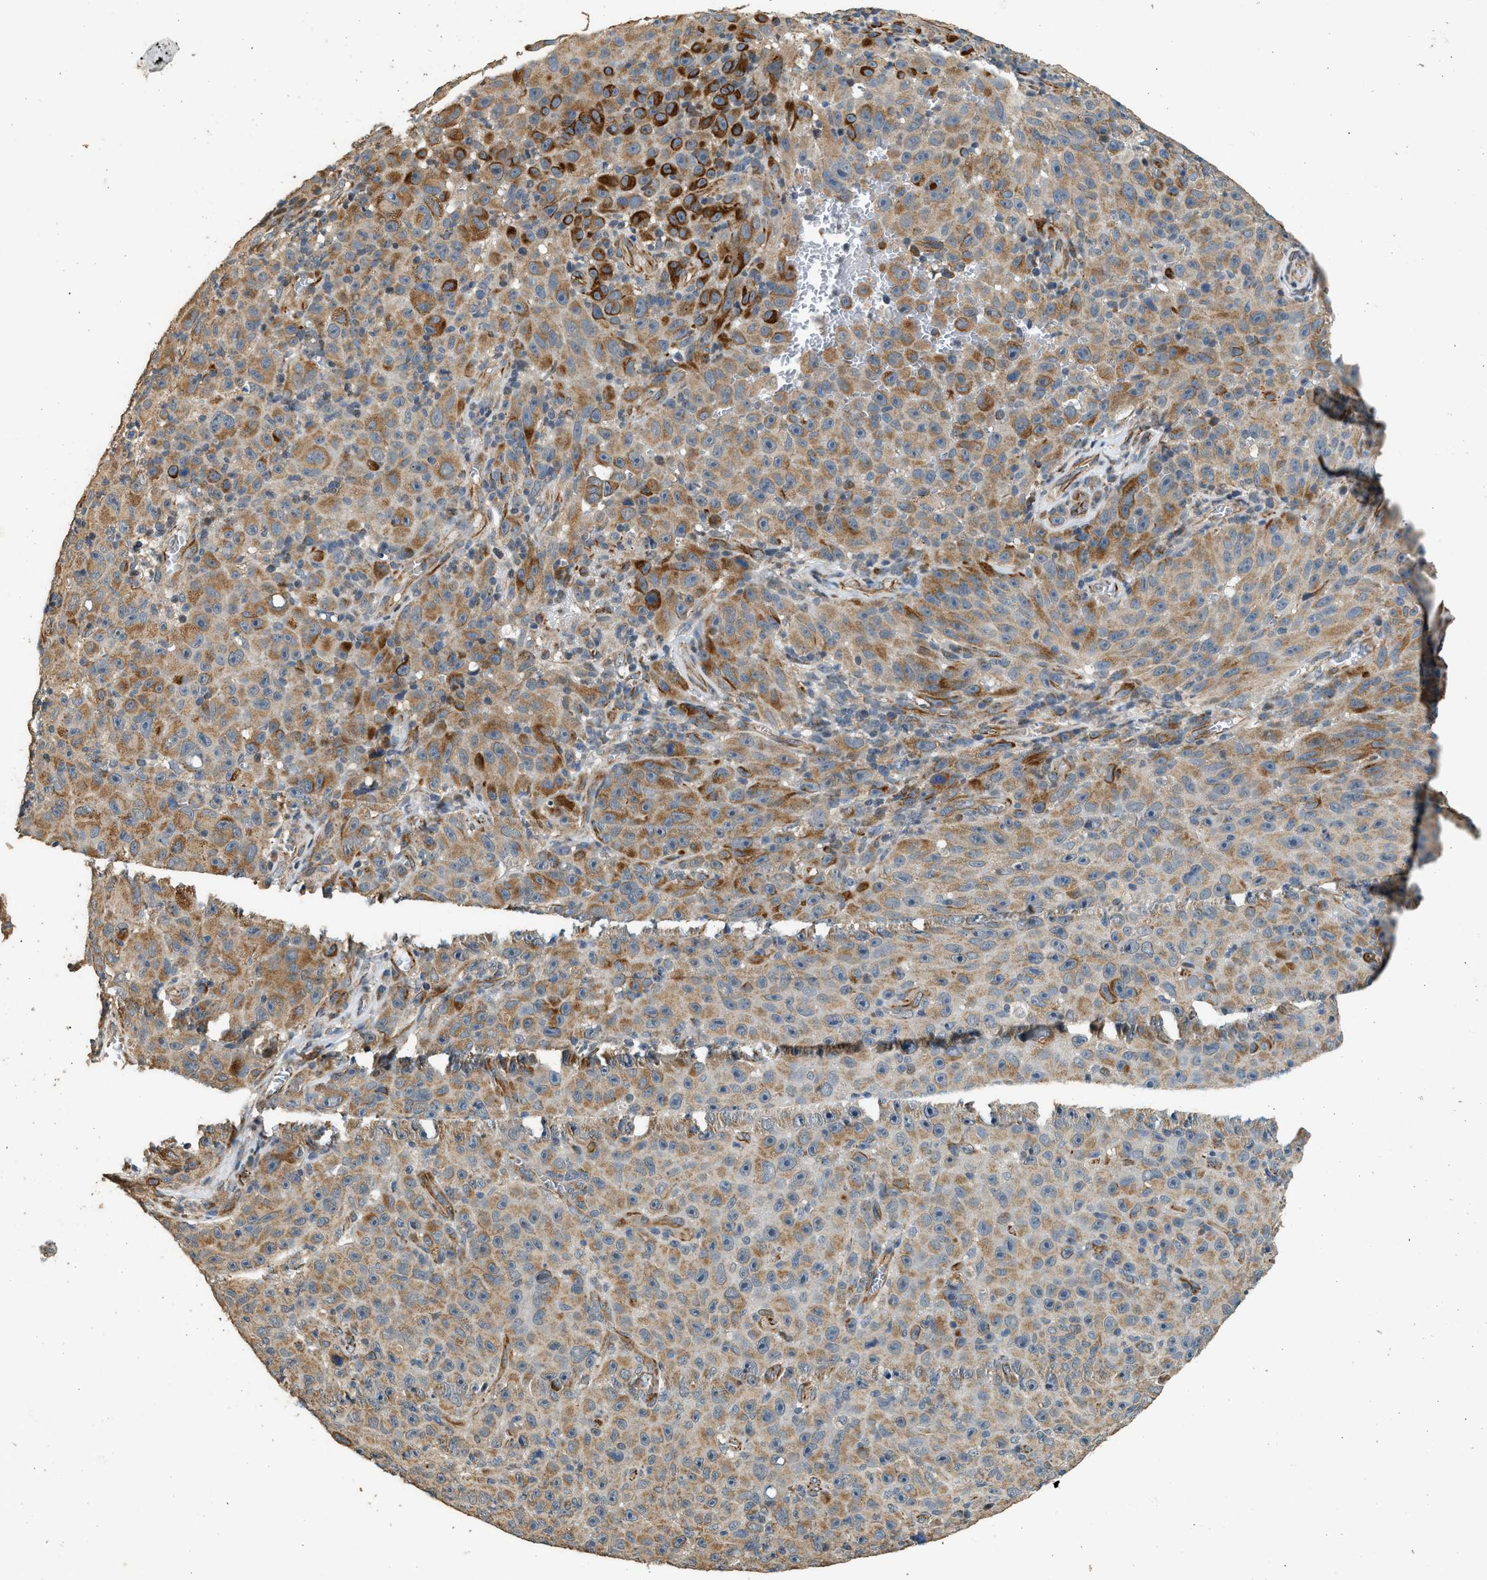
{"staining": {"intensity": "moderate", "quantity": ">75%", "location": "cytoplasmic/membranous"}, "tissue": "melanoma", "cell_type": "Tumor cells", "image_type": "cancer", "snomed": [{"axis": "morphology", "description": "Malignant melanoma, NOS"}, {"axis": "topography", "description": "Skin"}], "caption": "An image of melanoma stained for a protein demonstrates moderate cytoplasmic/membranous brown staining in tumor cells. (Brightfield microscopy of DAB IHC at high magnification).", "gene": "PCLO", "patient": {"sex": "female", "age": 82}}